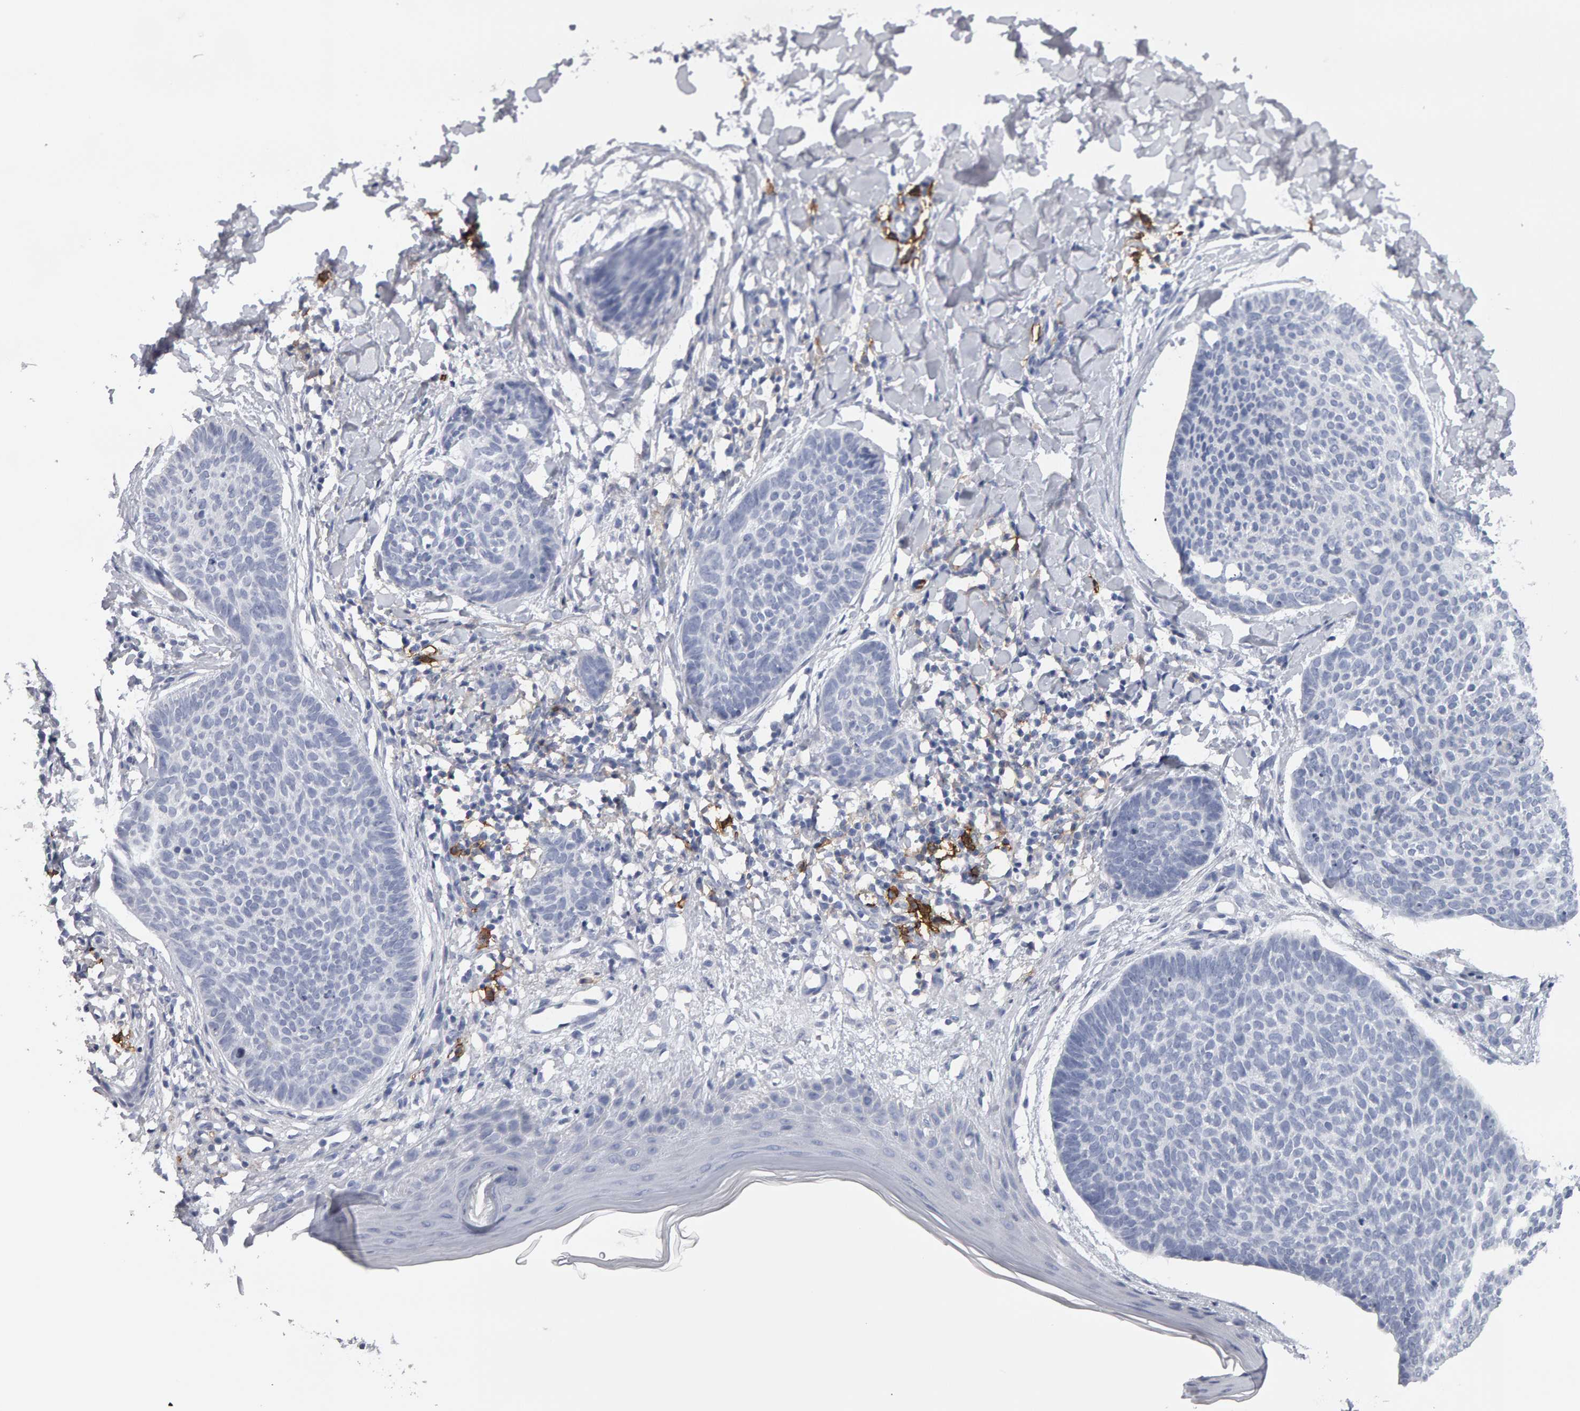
{"staining": {"intensity": "negative", "quantity": "none", "location": "none"}, "tissue": "skin cancer", "cell_type": "Tumor cells", "image_type": "cancer", "snomed": [{"axis": "morphology", "description": "Normal tissue, NOS"}, {"axis": "morphology", "description": "Basal cell carcinoma"}, {"axis": "topography", "description": "Skin"}], "caption": "Human skin cancer (basal cell carcinoma) stained for a protein using IHC shows no expression in tumor cells.", "gene": "CD38", "patient": {"sex": "male", "age": 50}}